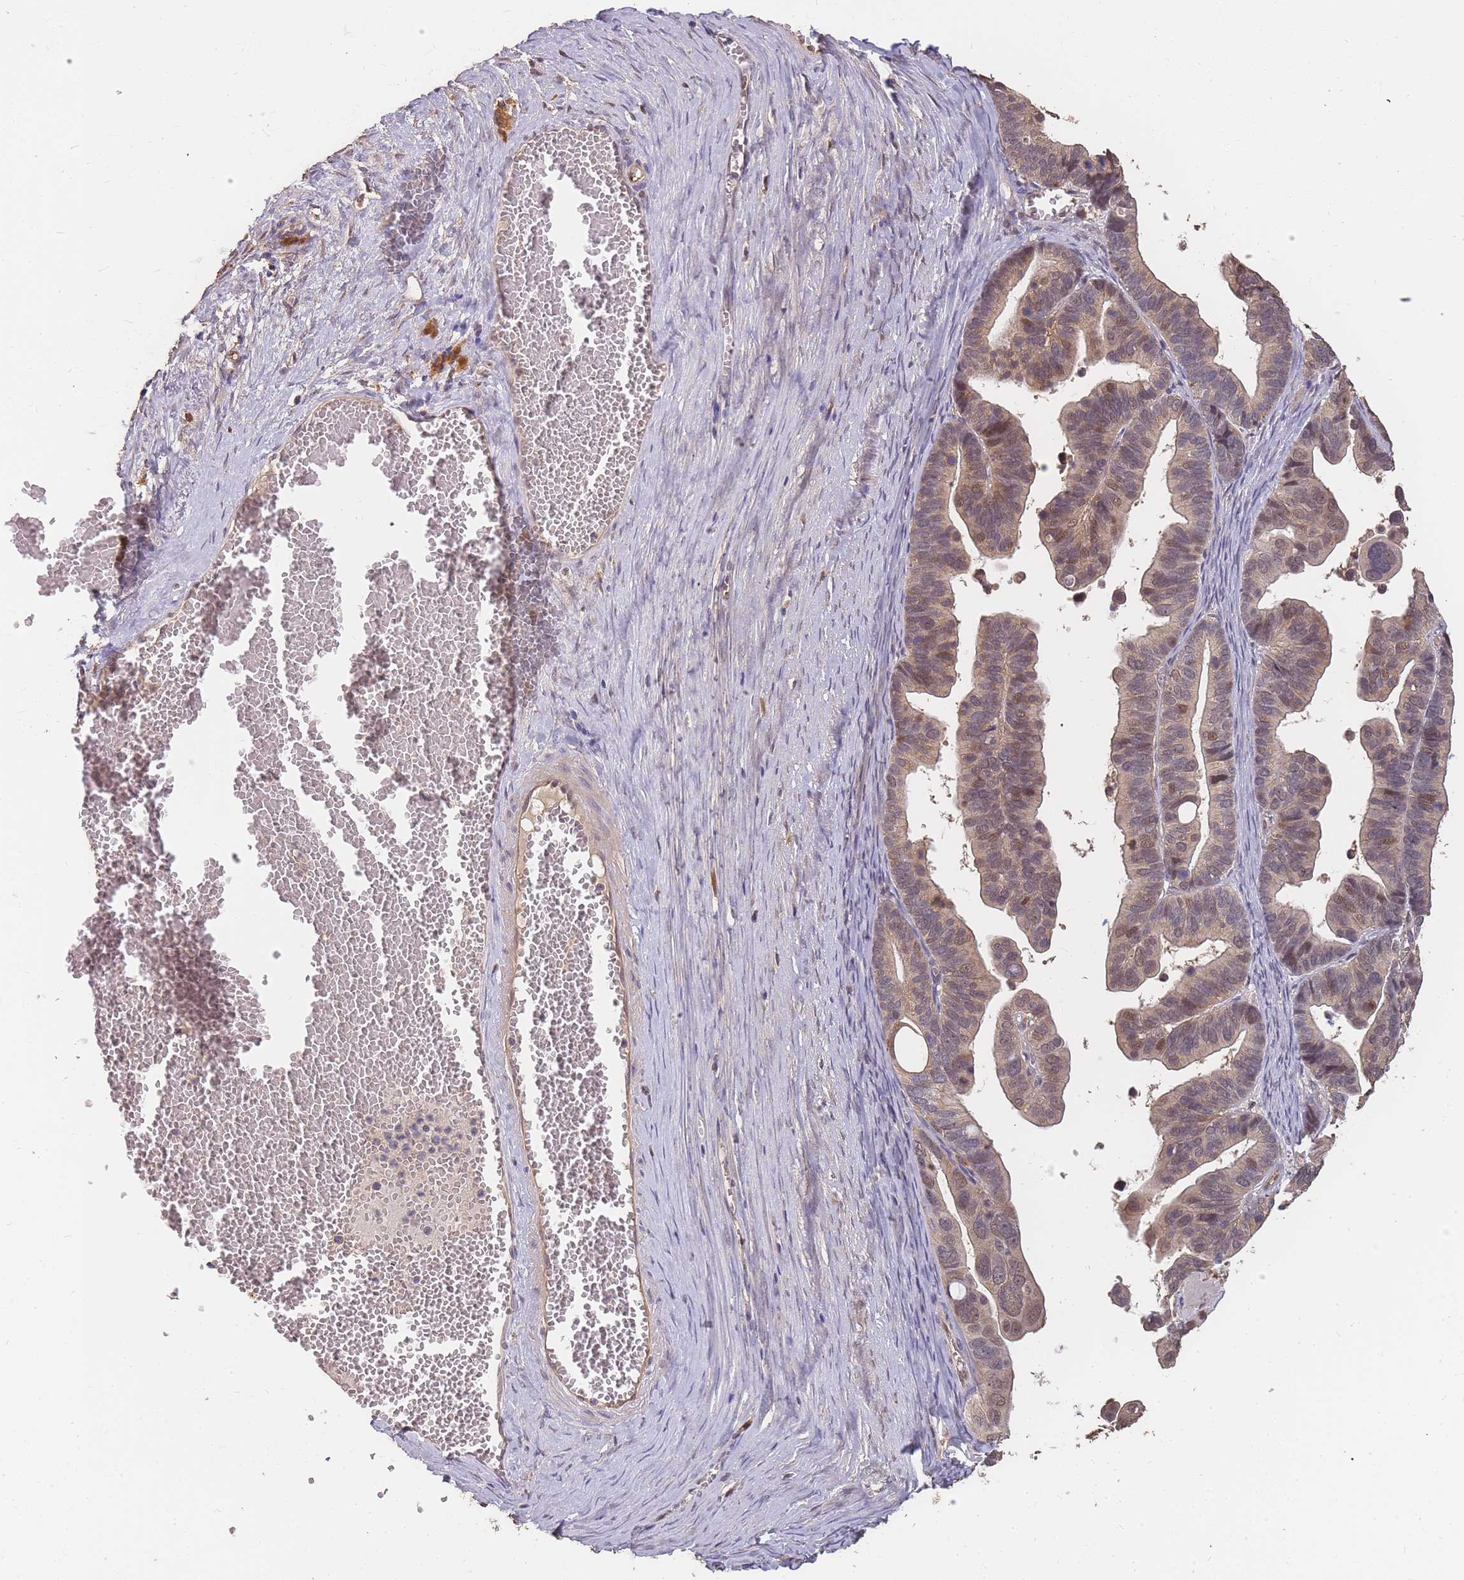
{"staining": {"intensity": "moderate", "quantity": "<25%", "location": "nuclear"}, "tissue": "ovarian cancer", "cell_type": "Tumor cells", "image_type": "cancer", "snomed": [{"axis": "morphology", "description": "Cystadenocarcinoma, serous, NOS"}, {"axis": "topography", "description": "Ovary"}], "caption": "Immunohistochemical staining of ovarian cancer reveals moderate nuclear protein expression in about <25% of tumor cells. (IHC, brightfield microscopy, high magnification).", "gene": "CDKN2AIPNL", "patient": {"sex": "female", "age": 56}}